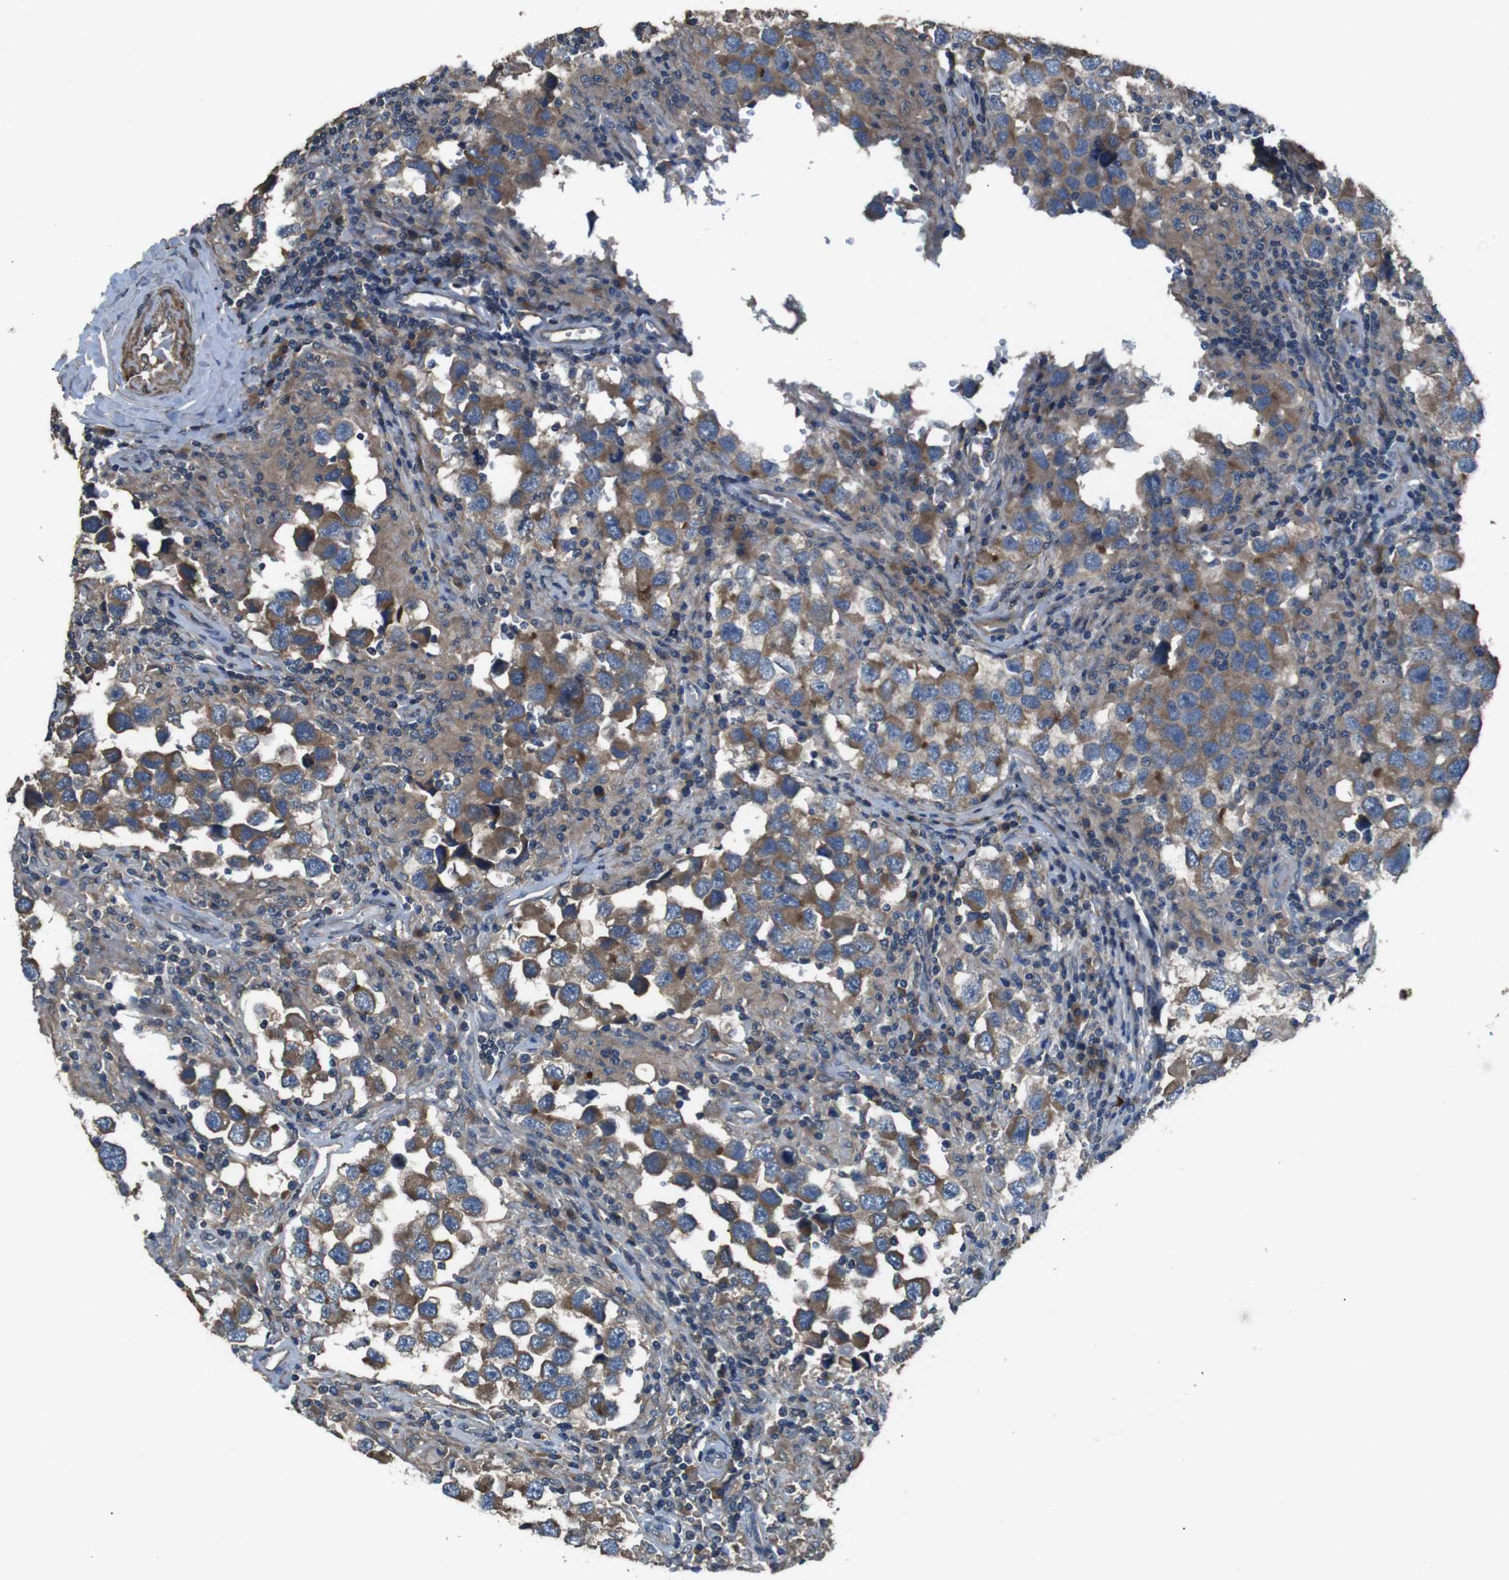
{"staining": {"intensity": "moderate", "quantity": ">75%", "location": "cytoplasmic/membranous"}, "tissue": "testis cancer", "cell_type": "Tumor cells", "image_type": "cancer", "snomed": [{"axis": "morphology", "description": "Carcinoma, Embryonal, NOS"}, {"axis": "topography", "description": "Testis"}], "caption": "IHC staining of testis cancer (embryonal carcinoma), which exhibits medium levels of moderate cytoplasmic/membranous staining in about >75% of tumor cells indicating moderate cytoplasmic/membranous protein expression. The staining was performed using DAB (brown) for protein detection and nuclei were counterstained in hematoxylin (blue).", "gene": "FUT2", "patient": {"sex": "male", "age": 21}}